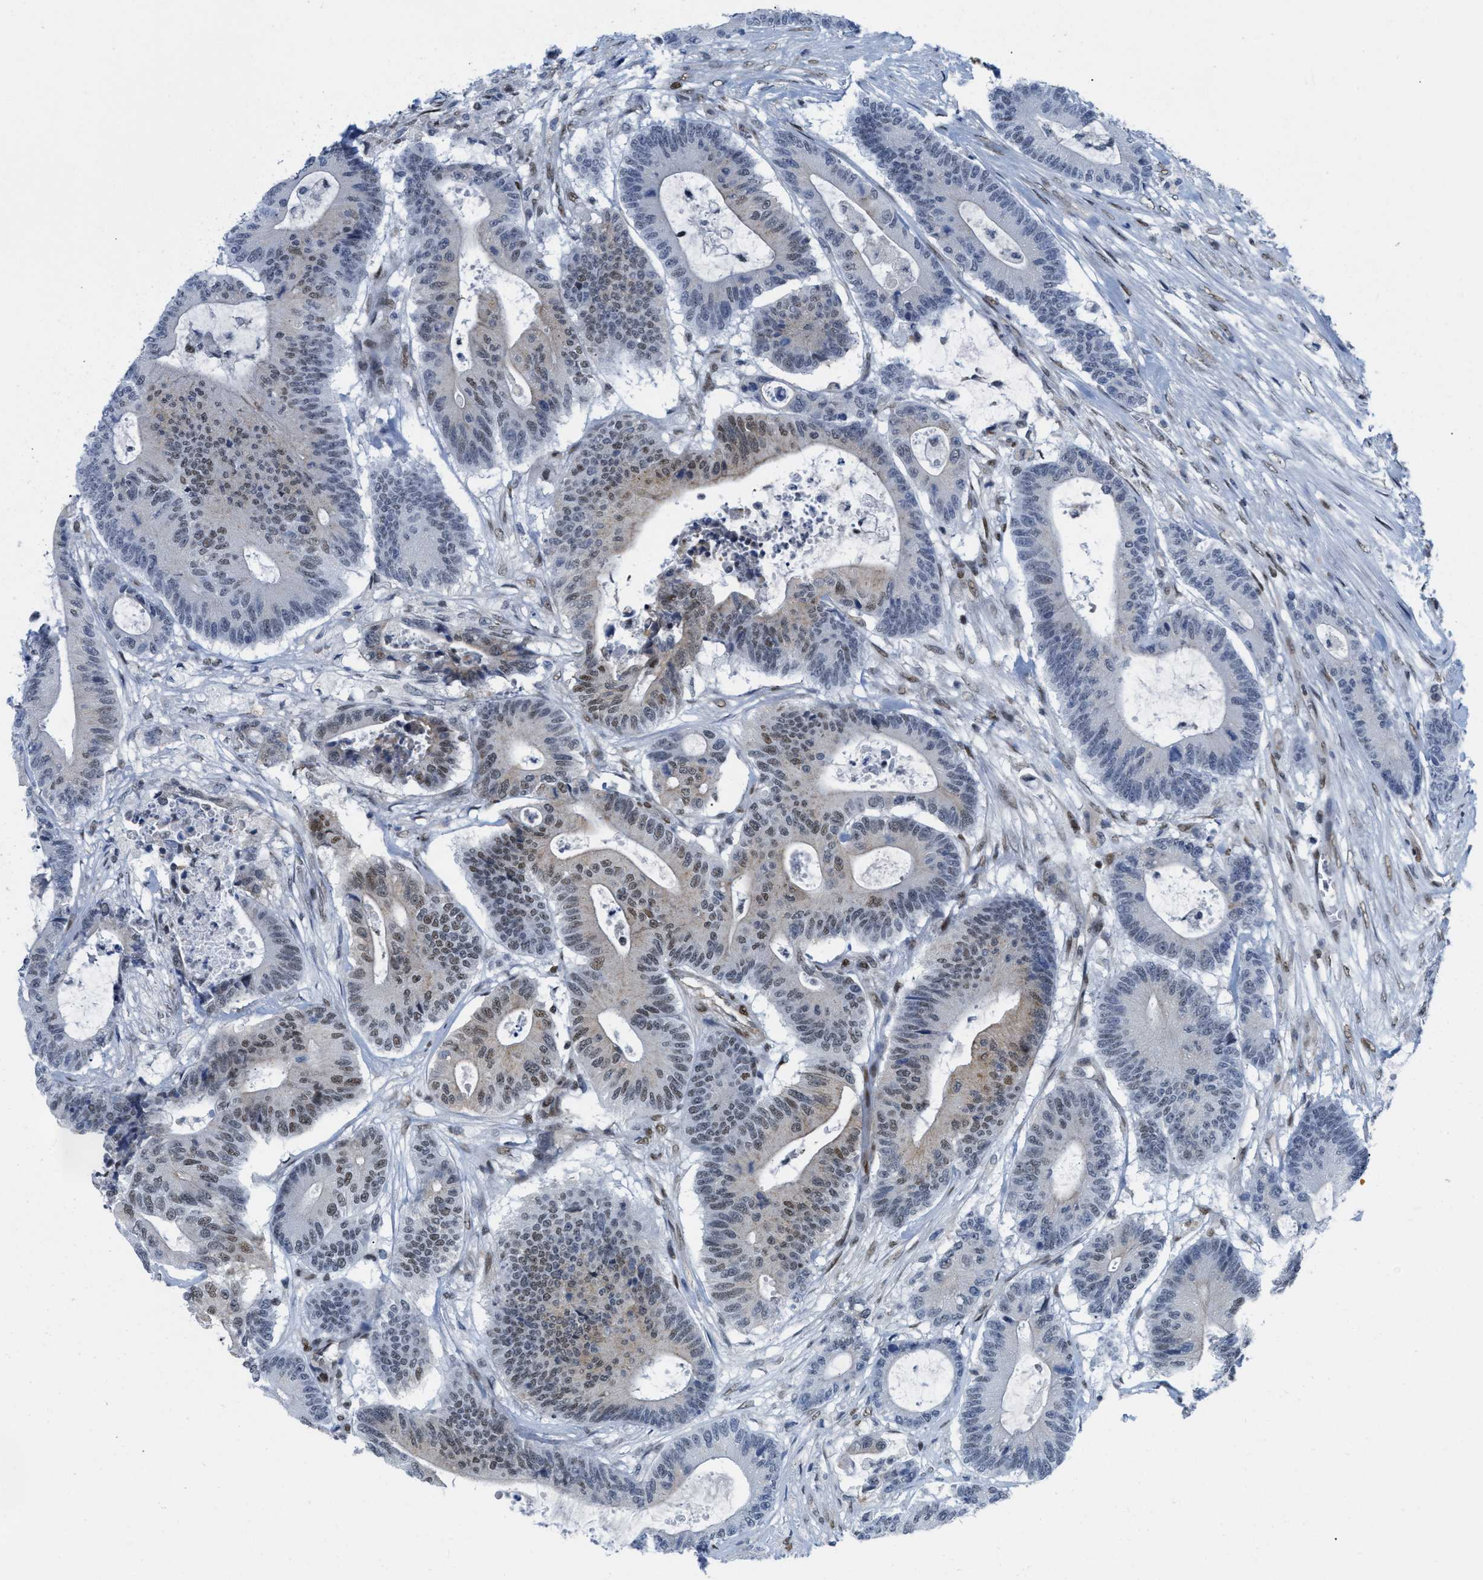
{"staining": {"intensity": "weak", "quantity": "<25%", "location": "nuclear"}, "tissue": "colorectal cancer", "cell_type": "Tumor cells", "image_type": "cancer", "snomed": [{"axis": "morphology", "description": "Adenocarcinoma, NOS"}, {"axis": "topography", "description": "Colon"}], "caption": "Tumor cells show no significant positivity in adenocarcinoma (colorectal).", "gene": "MIER1", "patient": {"sex": "female", "age": 84}}